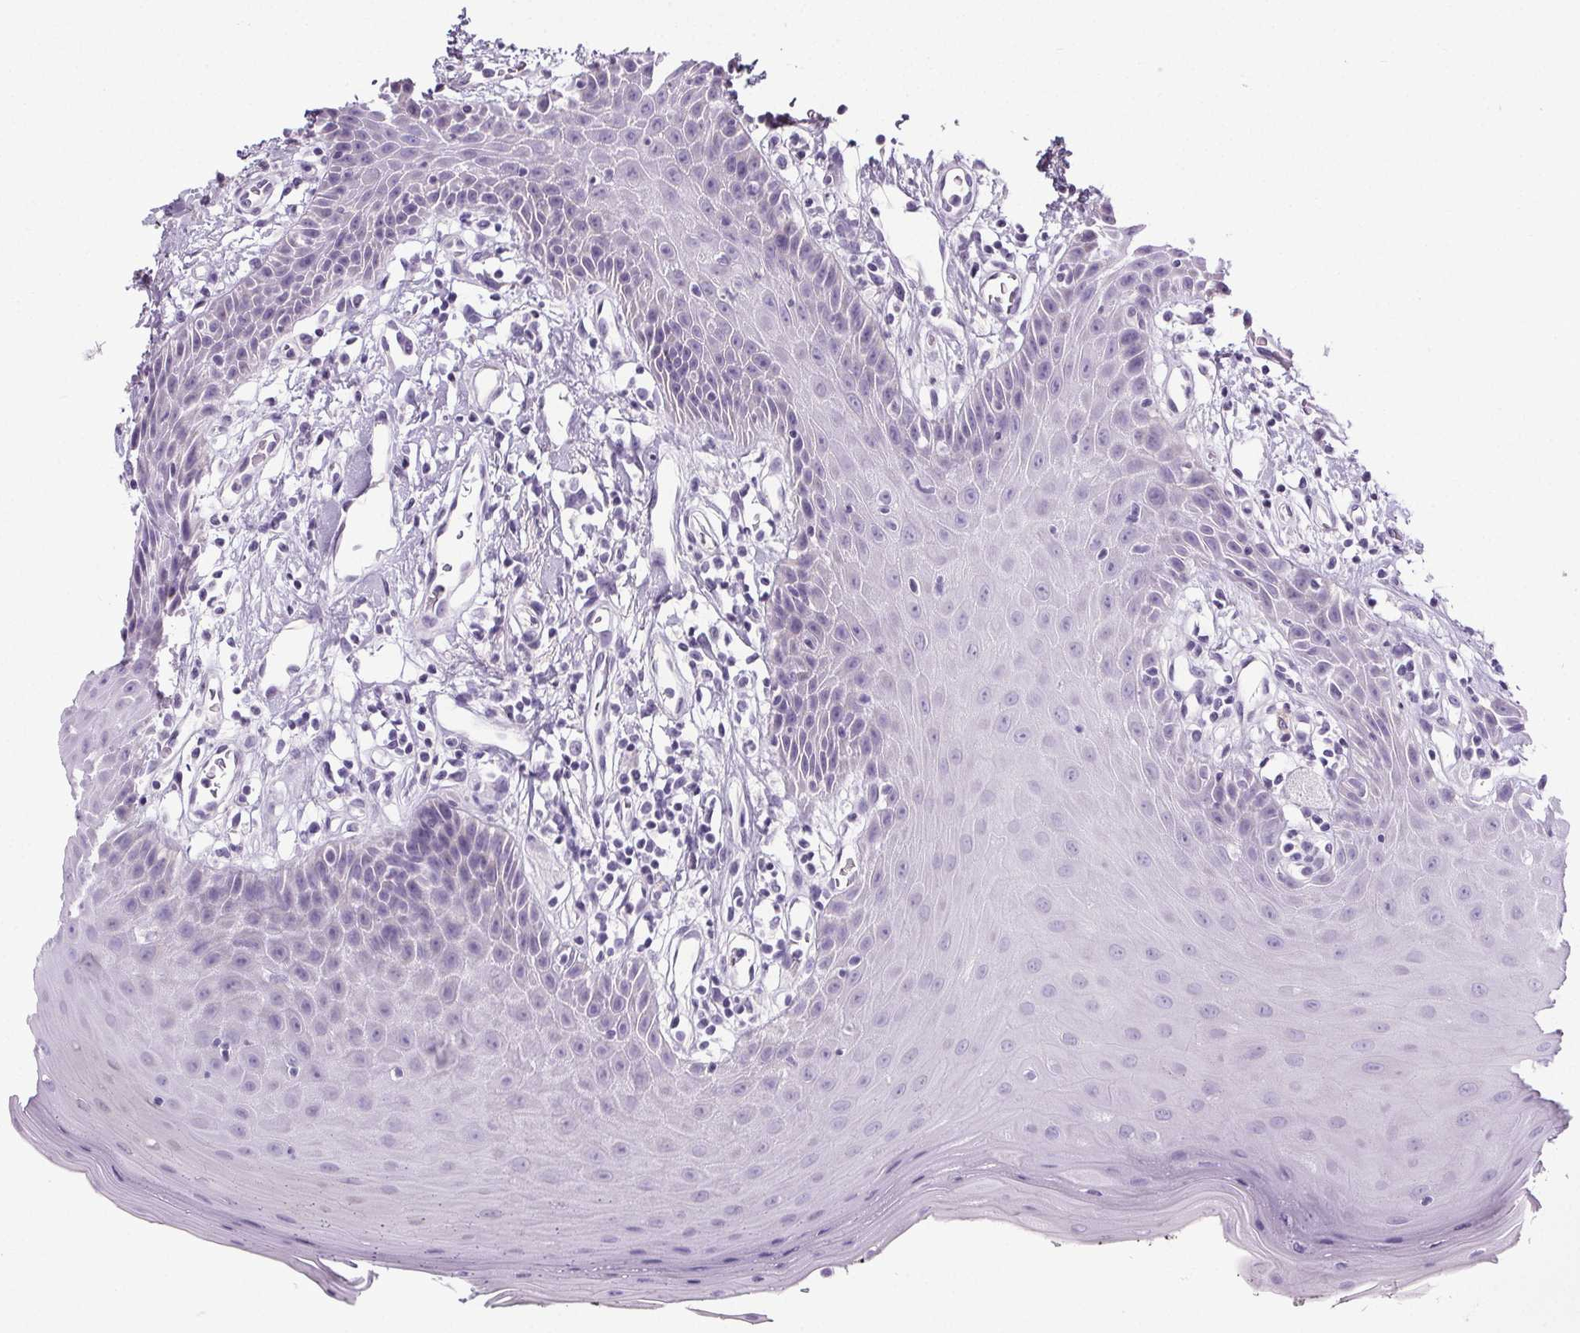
{"staining": {"intensity": "negative", "quantity": "none", "location": "none"}, "tissue": "oral mucosa", "cell_type": "Squamous epithelial cells", "image_type": "normal", "snomed": [{"axis": "morphology", "description": "Normal tissue, NOS"}, {"axis": "topography", "description": "Oral tissue"}, {"axis": "topography", "description": "Tounge, NOS"}], "caption": "The immunohistochemistry histopathology image has no significant staining in squamous epithelial cells of oral mucosa. Nuclei are stained in blue.", "gene": "ELAVL2", "patient": {"sex": "female", "age": 59}}